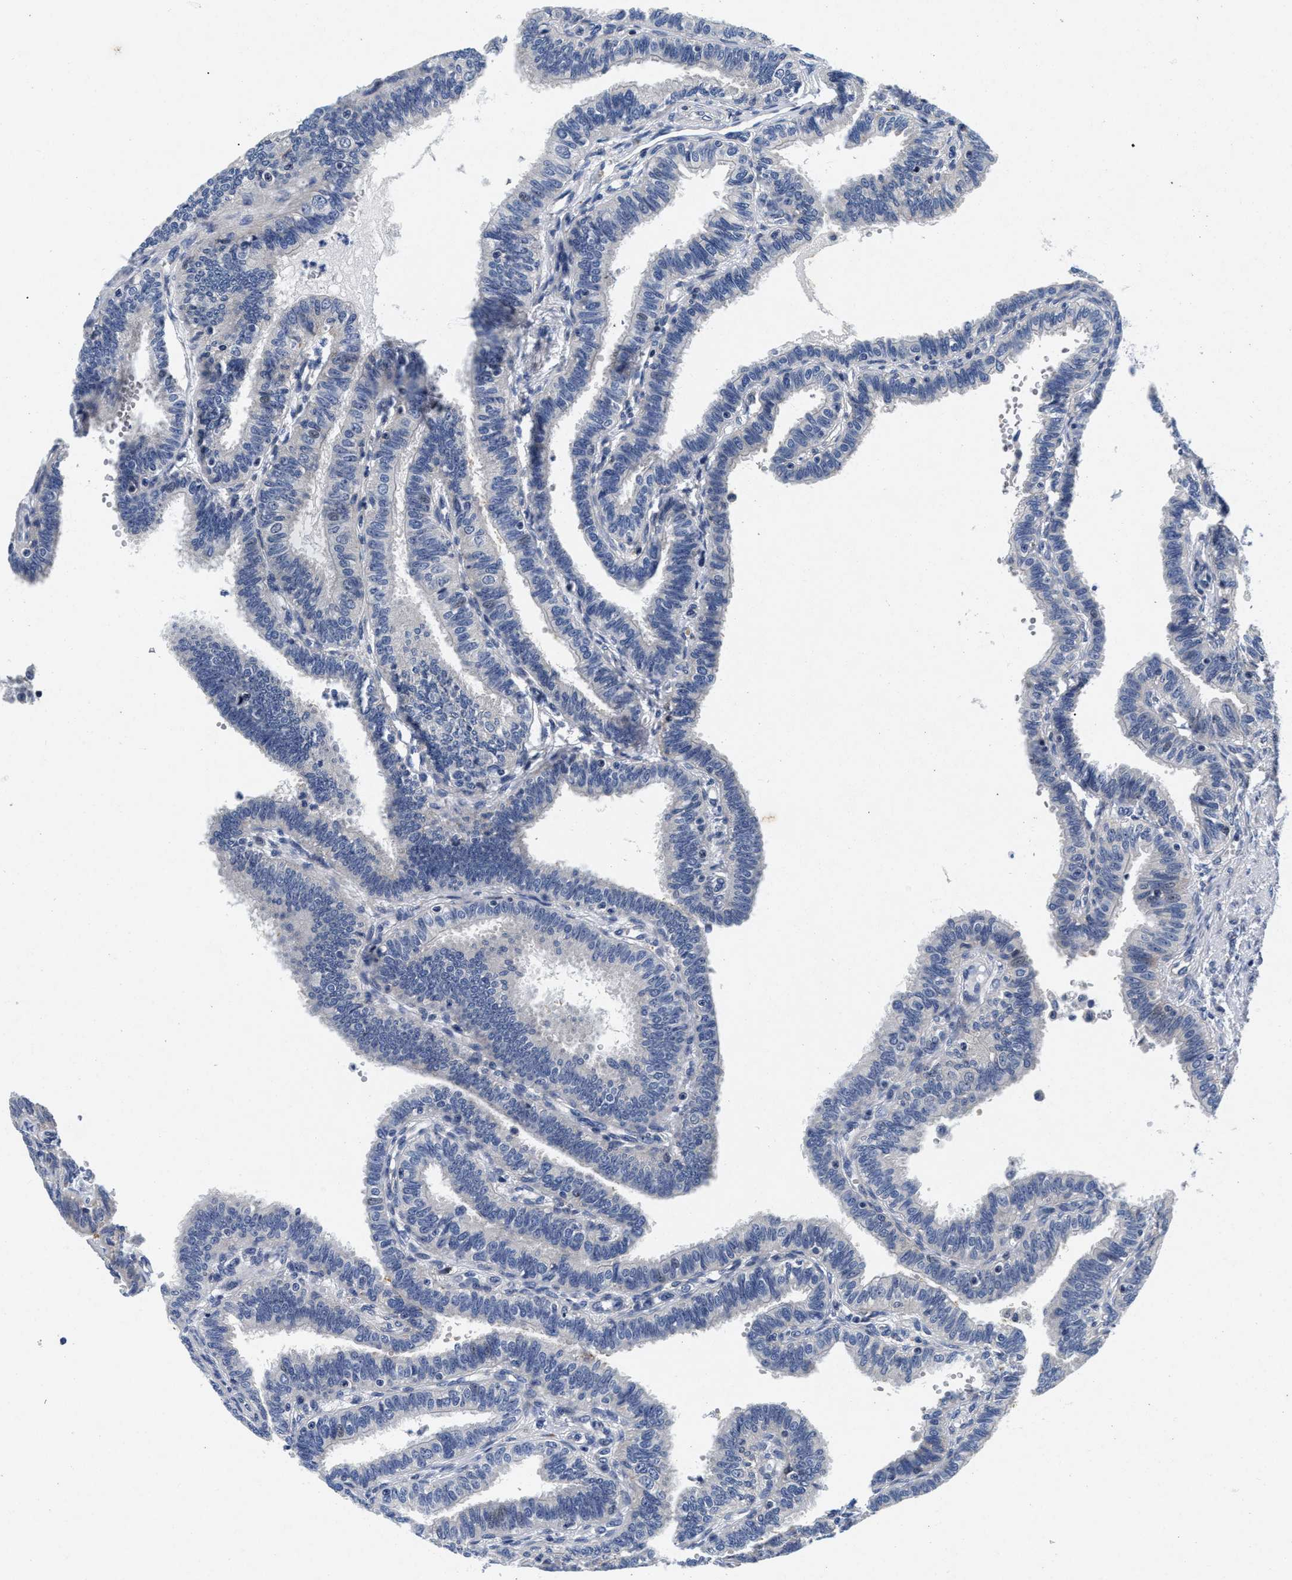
{"staining": {"intensity": "negative", "quantity": "none", "location": "none"}, "tissue": "fallopian tube", "cell_type": "Glandular cells", "image_type": "normal", "snomed": [{"axis": "morphology", "description": "Normal tissue, NOS"}, {"axis": "topography", "description": "Fallopian tube"}, {"axis": "topography", "description": "Placenta"}], "caption": "DAB (3,3'-diaminobenzidine) immunohistochemical staining of benign fallopian tube shows no significant positivity in glandular cells.", "gene": "LAD1", "patient": {"sex": "female", "age": 34}}